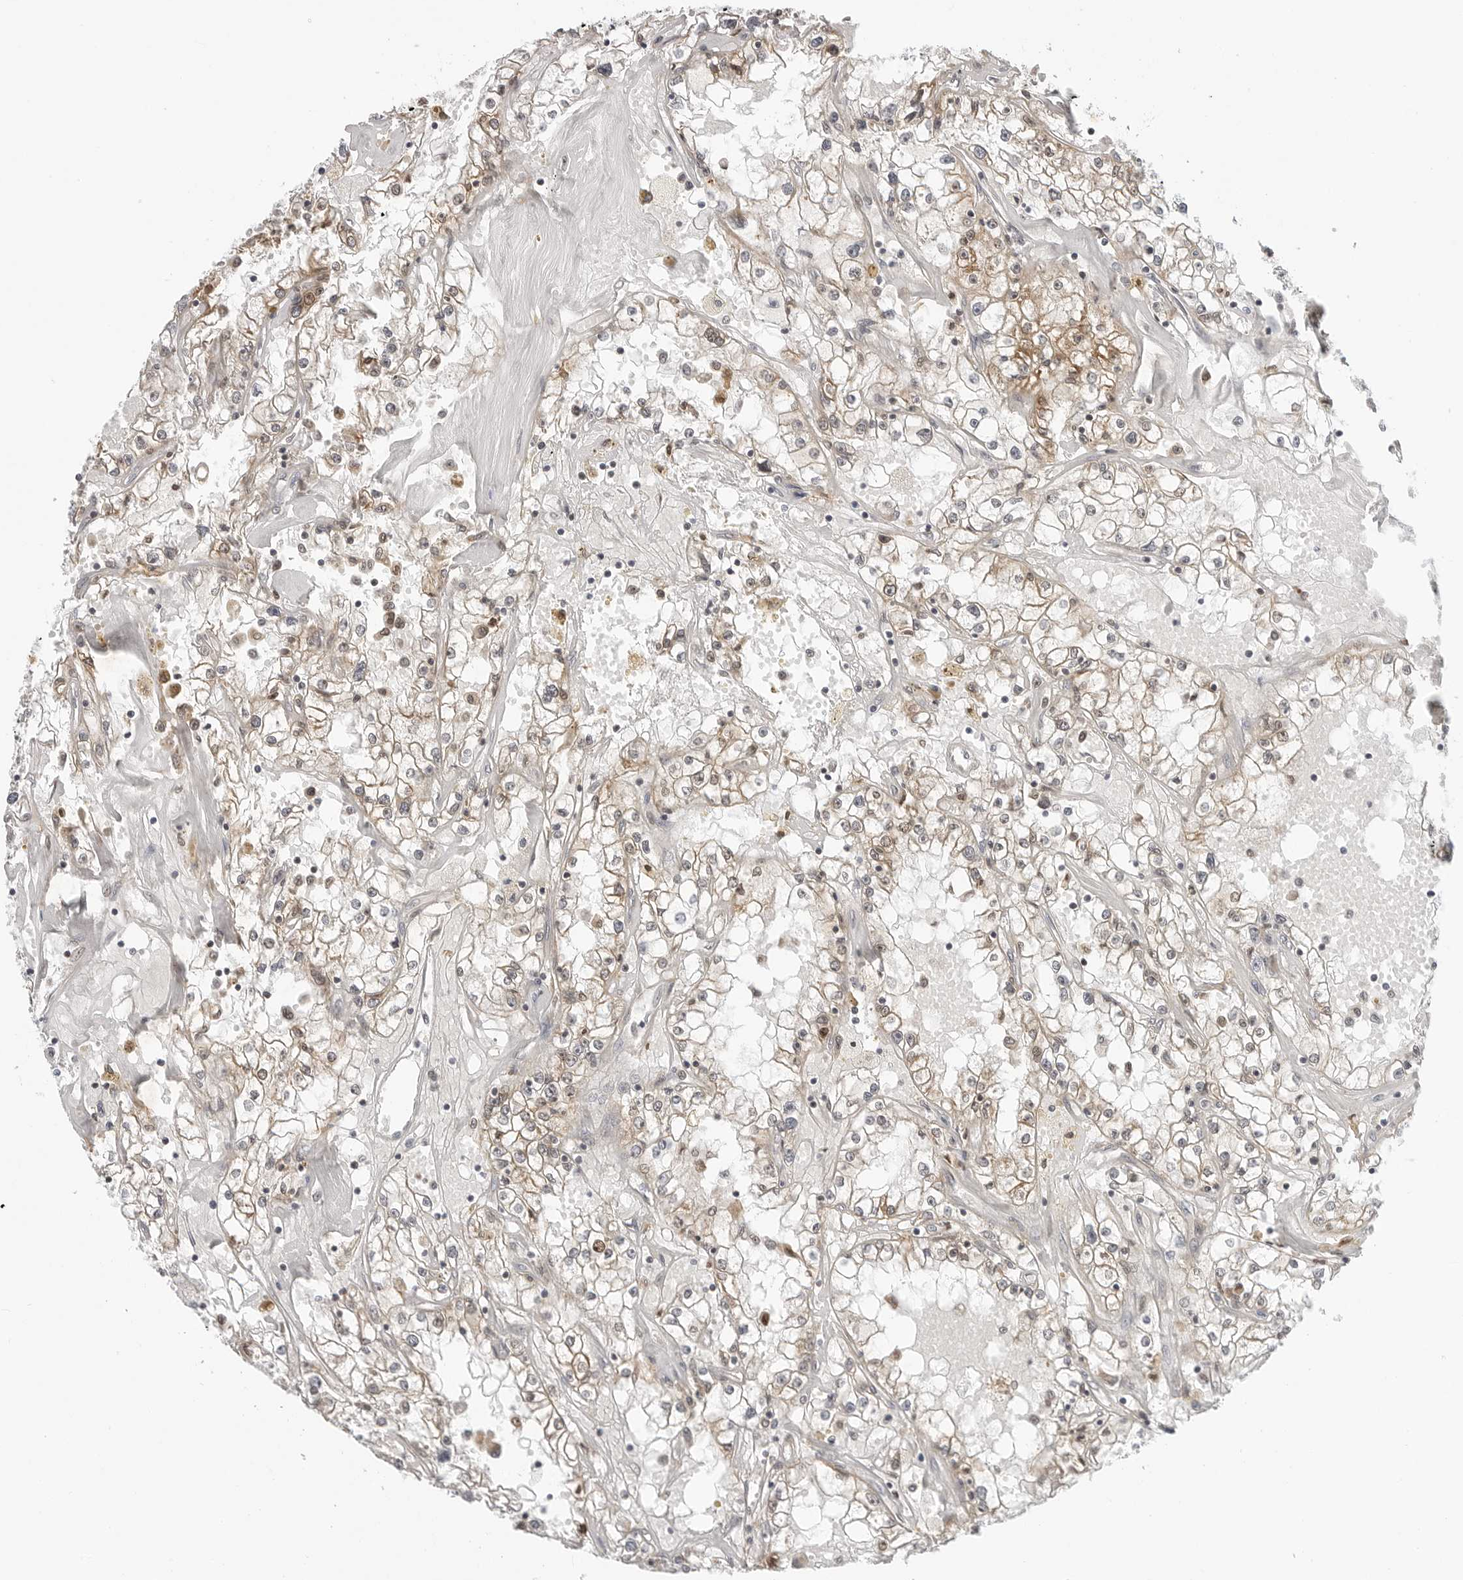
{"staining": {"intensity": "weak", "quantity": "25%-75%", "location": "cytoplasmic/membranous"}, "tissue": "renal cancer", "cell_type": "Tumor cells", "image_type": "cancer", "snomed": [{"axis": "morphology", "description": "Adenocarcinoma, NOS"}, {"axis": "topography", "description": "Kidney"}], "caption": "The photomicrograph displays staining of renal adenocarcinoma, revealing weak cytoplasmic/membranous protein positivity (brown color) within tumor cells. (IHC, brightfield microscopy, high magnification).", "gene": "TIPRL", "patient": {"sex": "male", "age": 56}}